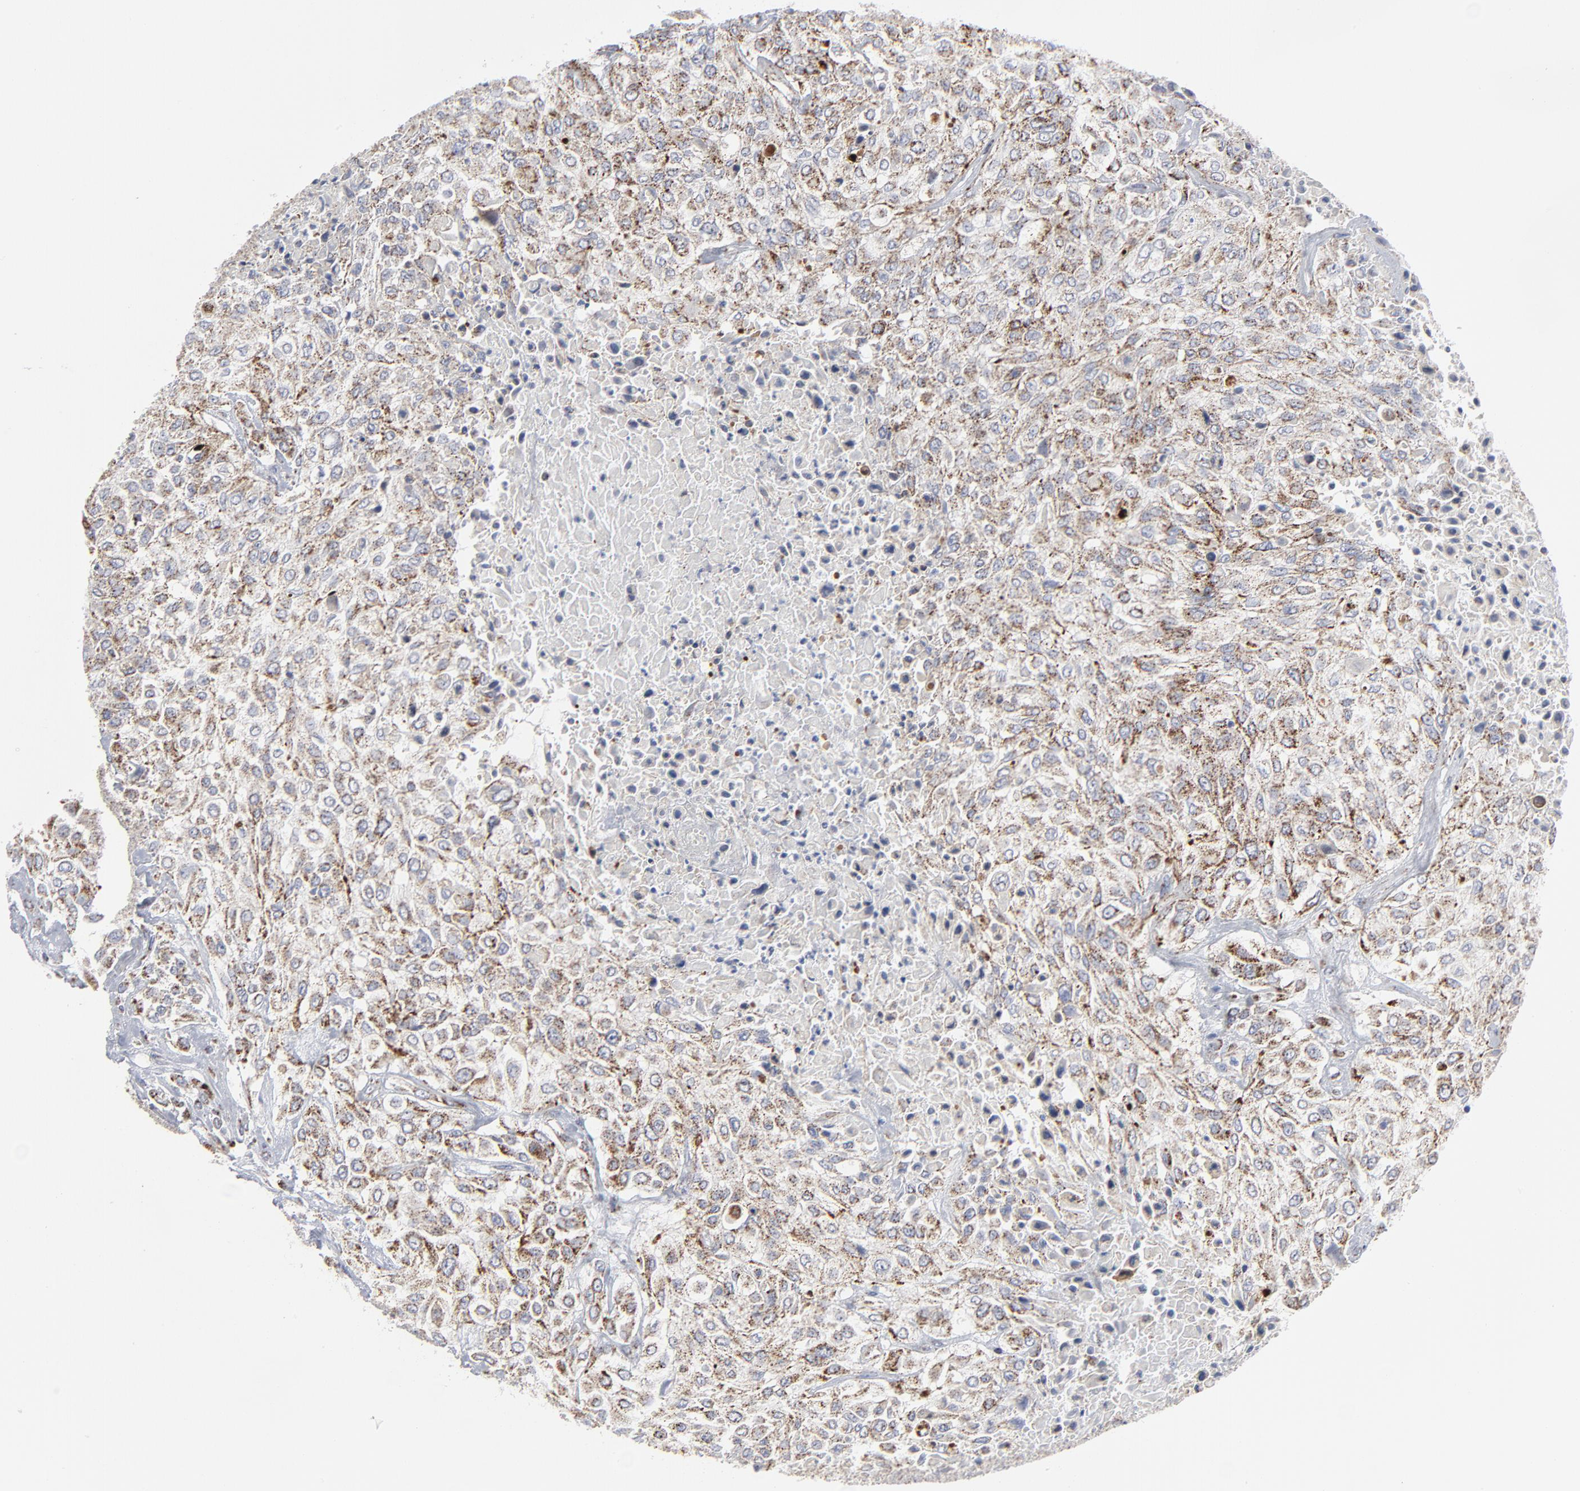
{"staining": {"intensity": "moderate", "quantity": ">75%", "location": "cytoplasmic/membranous"}, "tissue": "urothelial cancer", "cell_type": "Tumor cells", "image_type": "cancer", "snomed": [{"axis": "morphology", "description": "Urothelial carcinoma, High grade"}, {"axis": "topography", "description": "Urinary bladder"}], "caption": "There is medium levels of moderate cytoplasmic/membranous staining in tumor cells of high-grade urothelial carcinoma, as demonstrated by immunohistochemical staining (brown color).", "gene": "TXNRD2", "patient": {"sex": "male", "age": 57}}